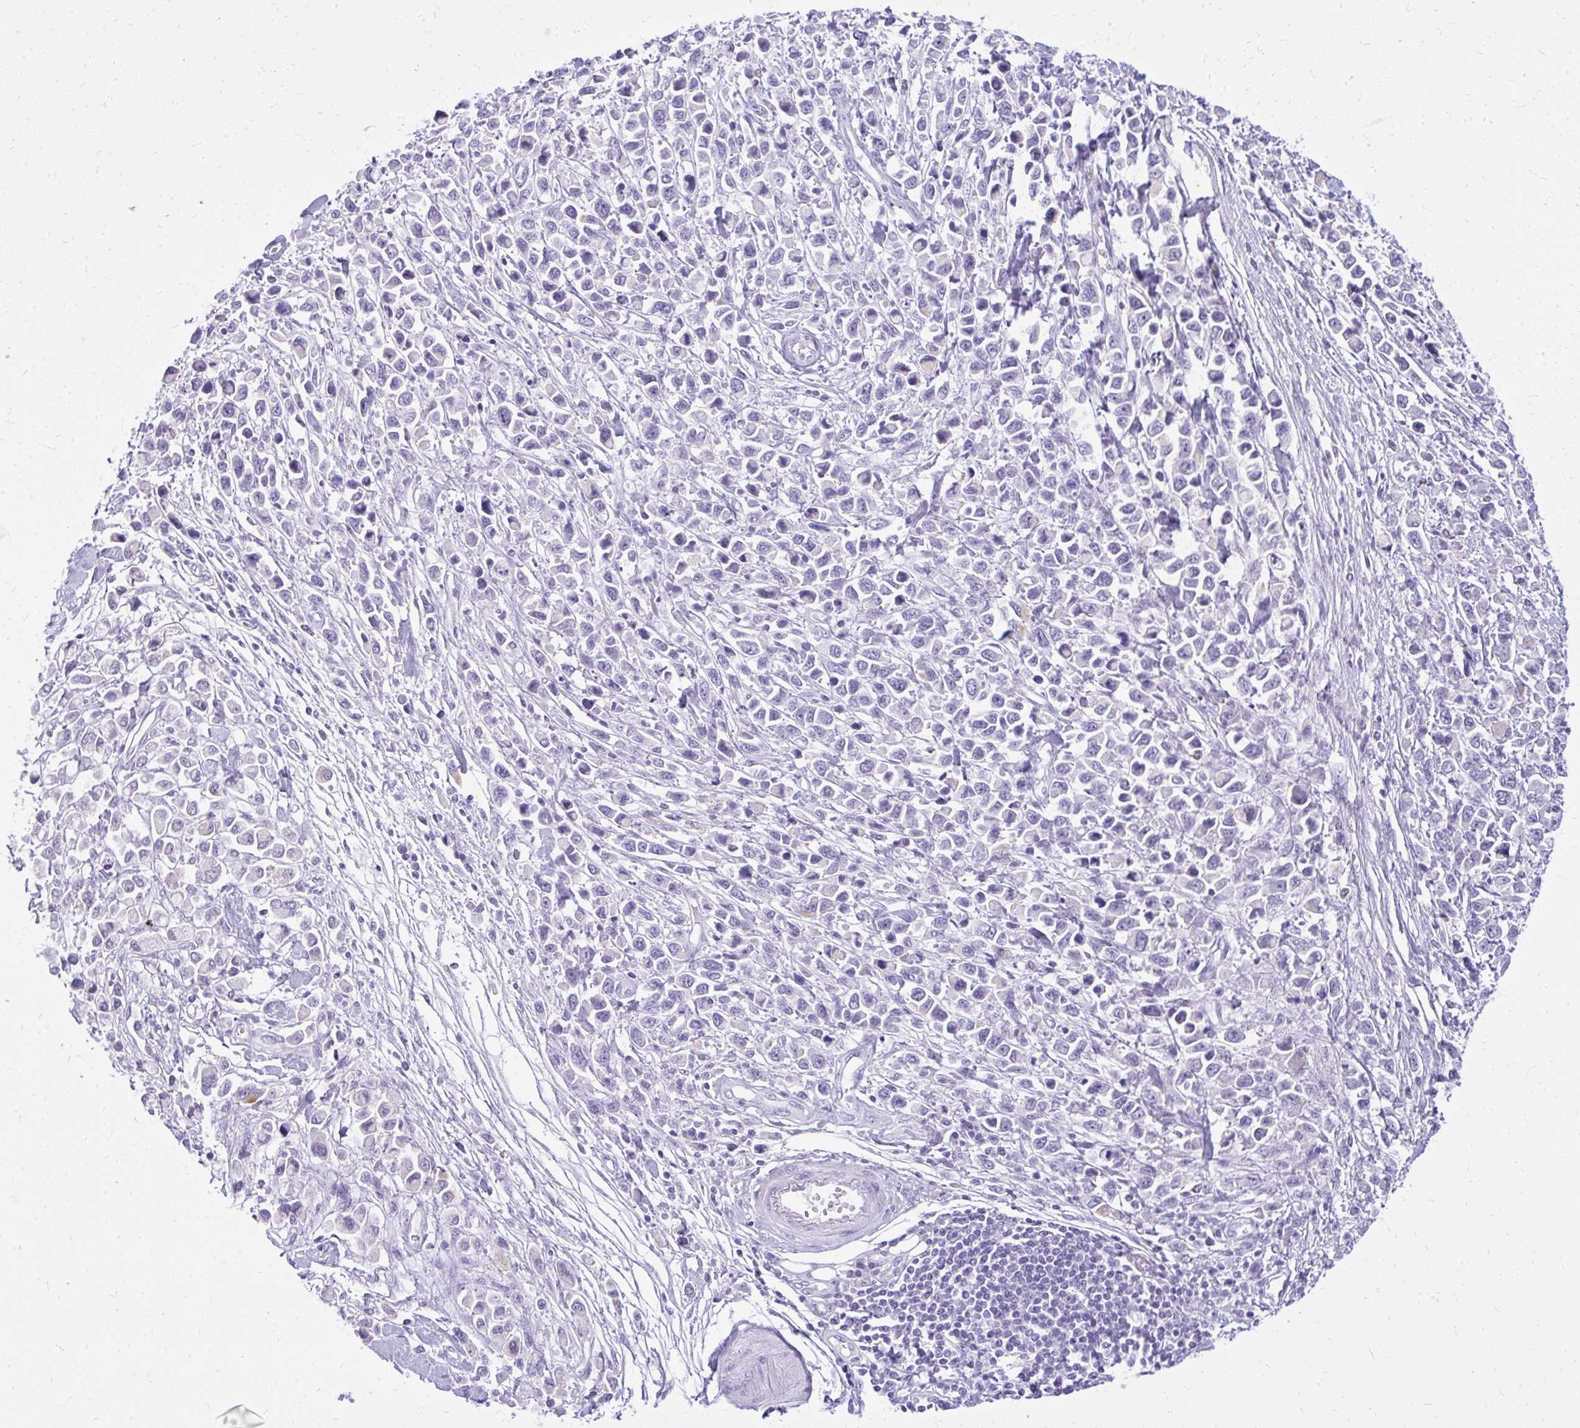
{"staining": {"intensity": "negative", "quantity": "none", "location": "none"}, "tissue": "stomach cancer", "cell_type": "Tumor cells", "image_type": "cancer", "snomed": [{"axis": "morphology", "description": "Adenocarcinoma, NOS"}, {"axis": "topography", "description": "Stomach"}], "caption": "Image shows no protein staining in tumor cells of stomach cancer (adenocarcinoma) tissue. (DAB immunohistochemistry (IHC) visualized using brightfield microscopy, high magnification).", "gene": "PRAP1", "patient": {"sex": "female", "age": 81}}